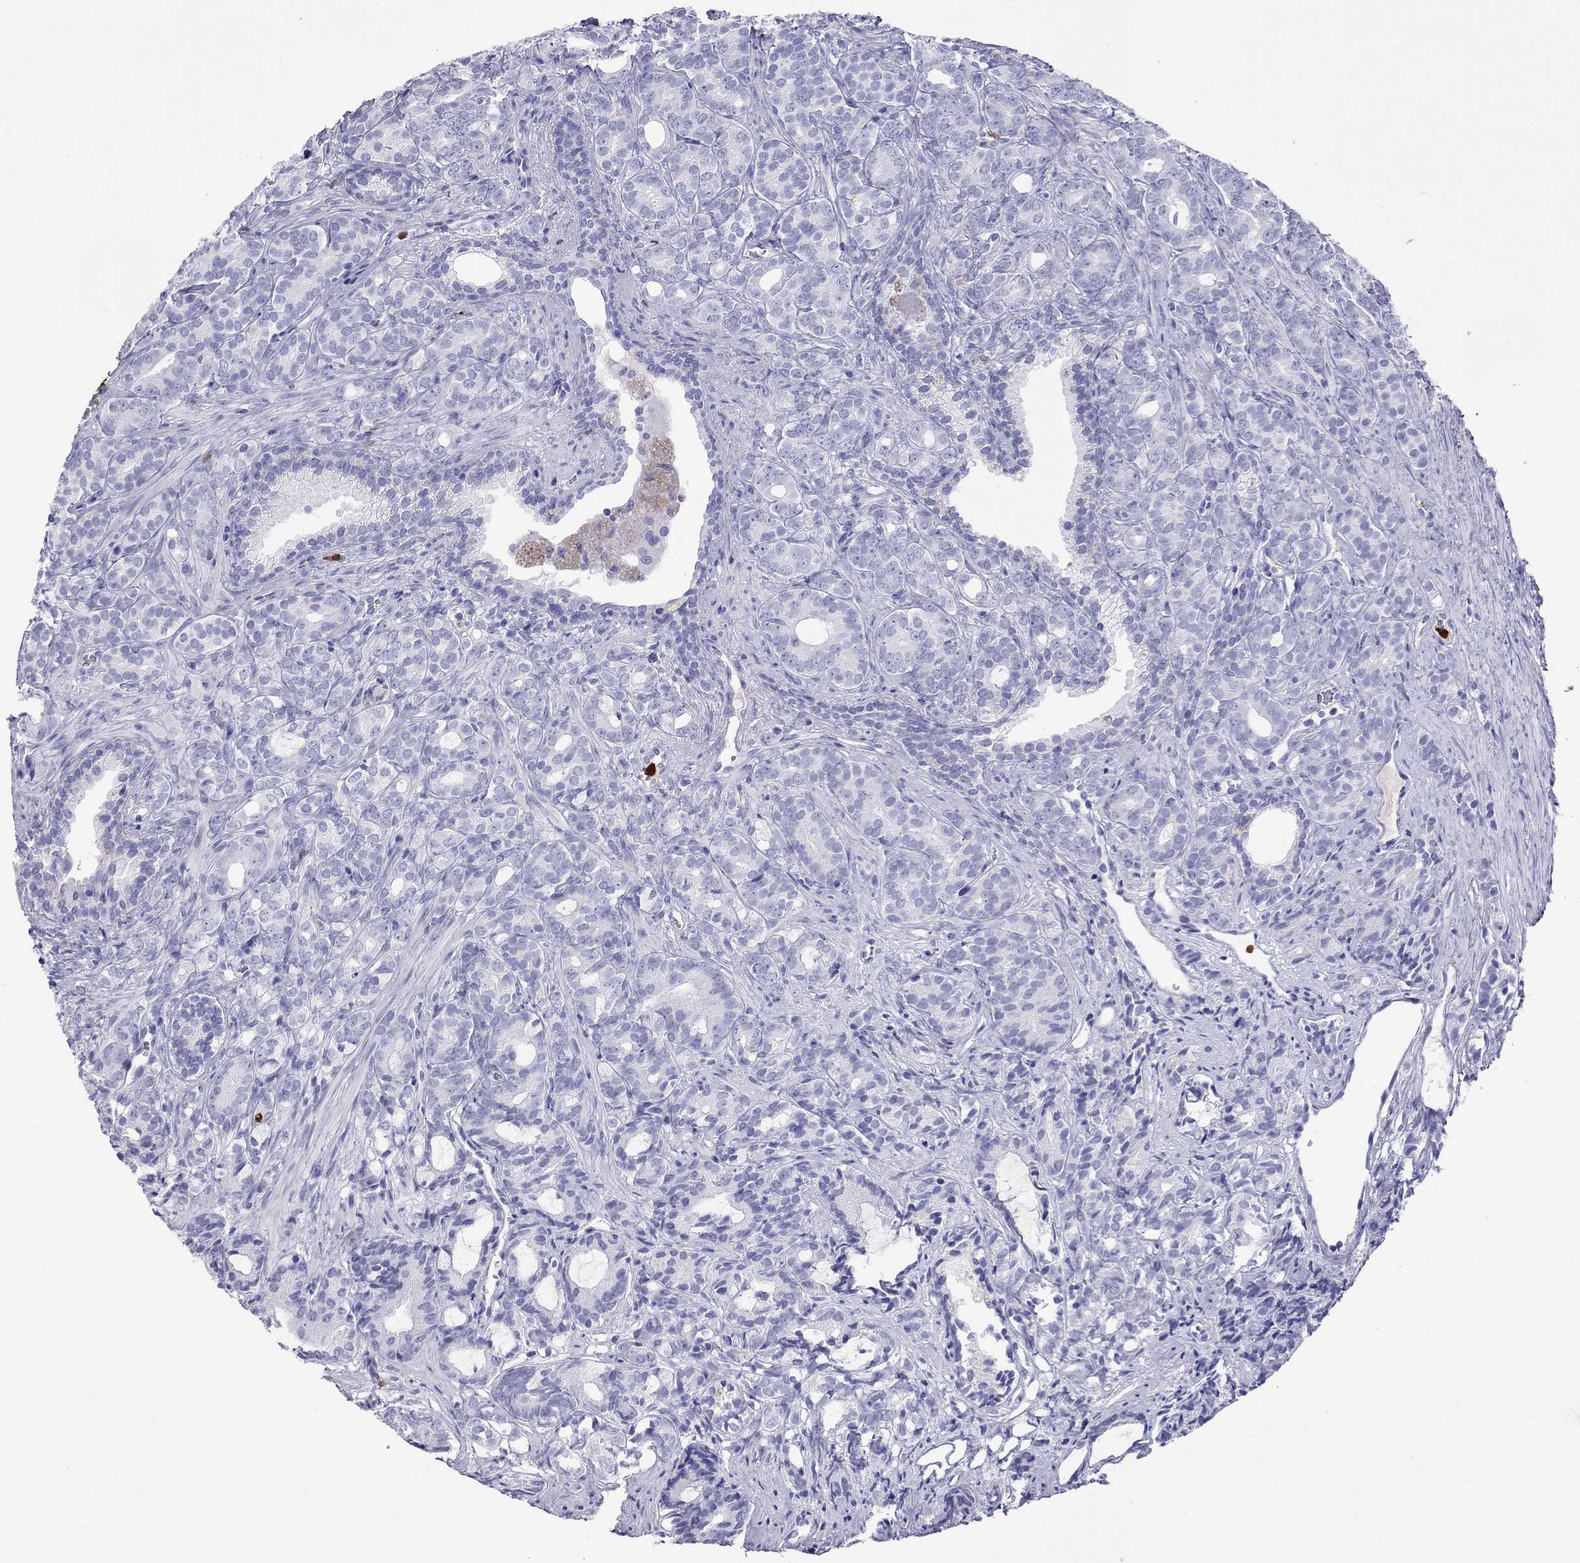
{"staining": {"intensity": "negative", "quantity": "none", "location": "none"}, "tissue": "prostate cancer", "cell_type": "Tumor cells", "image_type": "cancer", "snomed": [{"axis": "morphology", "description": "Adenocarcinoma, High grade"}, {"axis": "topography", "description": "Prostate"}], "caption": "Adenocarcinoma (high-grade) (prostate) was stained to show a protein in brown. There is no significant staining in tumor cells.", "gene": "SLAMF1", "patient": {"sex": "male", "age": 84}}